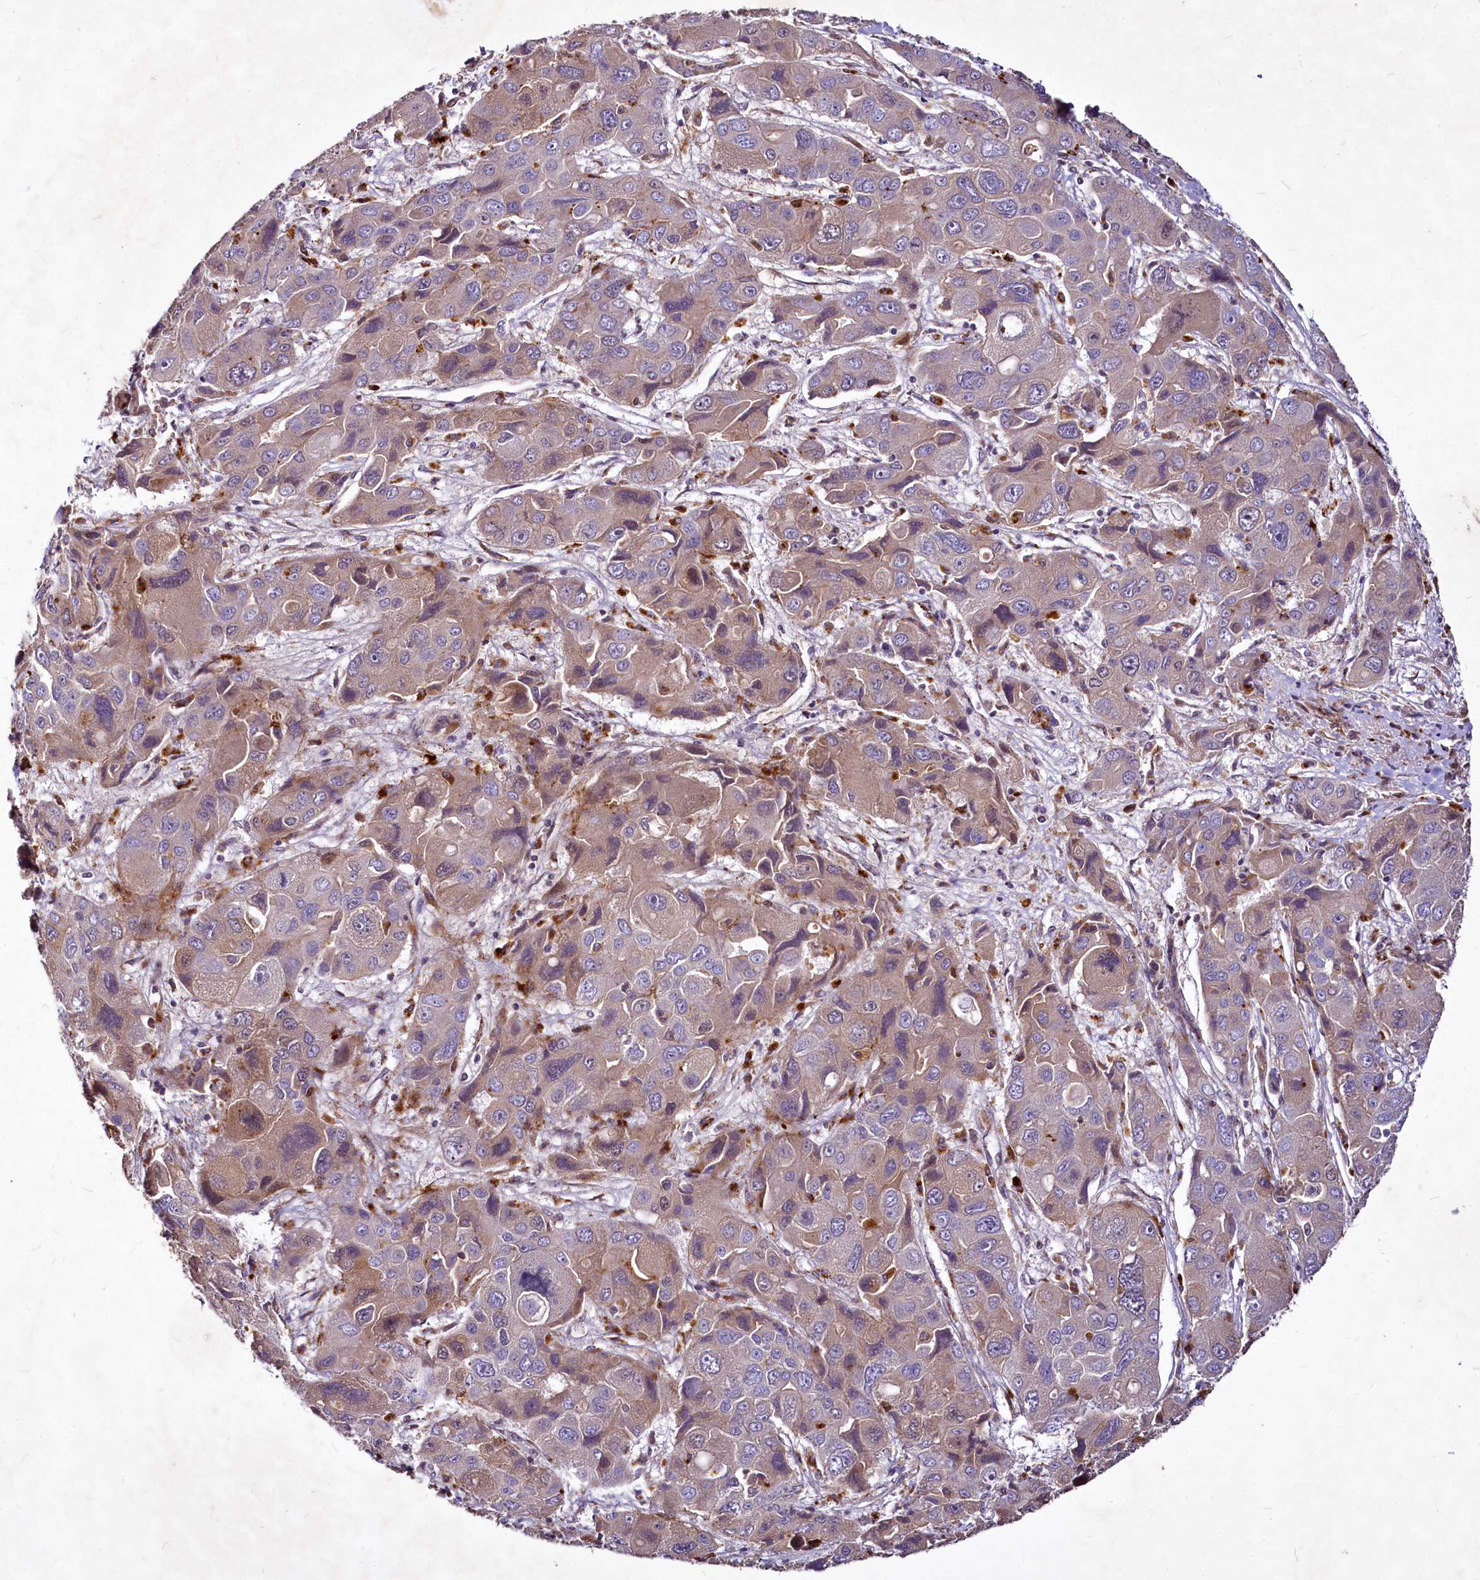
{"staining": {"intensity": "weak", "quantity": "25%-75%", "location": "cytoplasmic/membranous"}, "tissue": "liver cancer", "cell_type": "Tumor cells", "image_type": "cancer", "snomed": [{"axis": "morphology", "description": "Cholangiocarcinoma"}, {"axis": "topography", "description": "Liver"}], "caption": "Immunohistochemical staining of human liver cancer (cholangiocarcinoma) shows low levels of weak cytoplasmic/membranous positivity in about 25%-75% of tumor cells.", "gene": "C11orf86", "patient": {"sex": "male", "age": 67}}